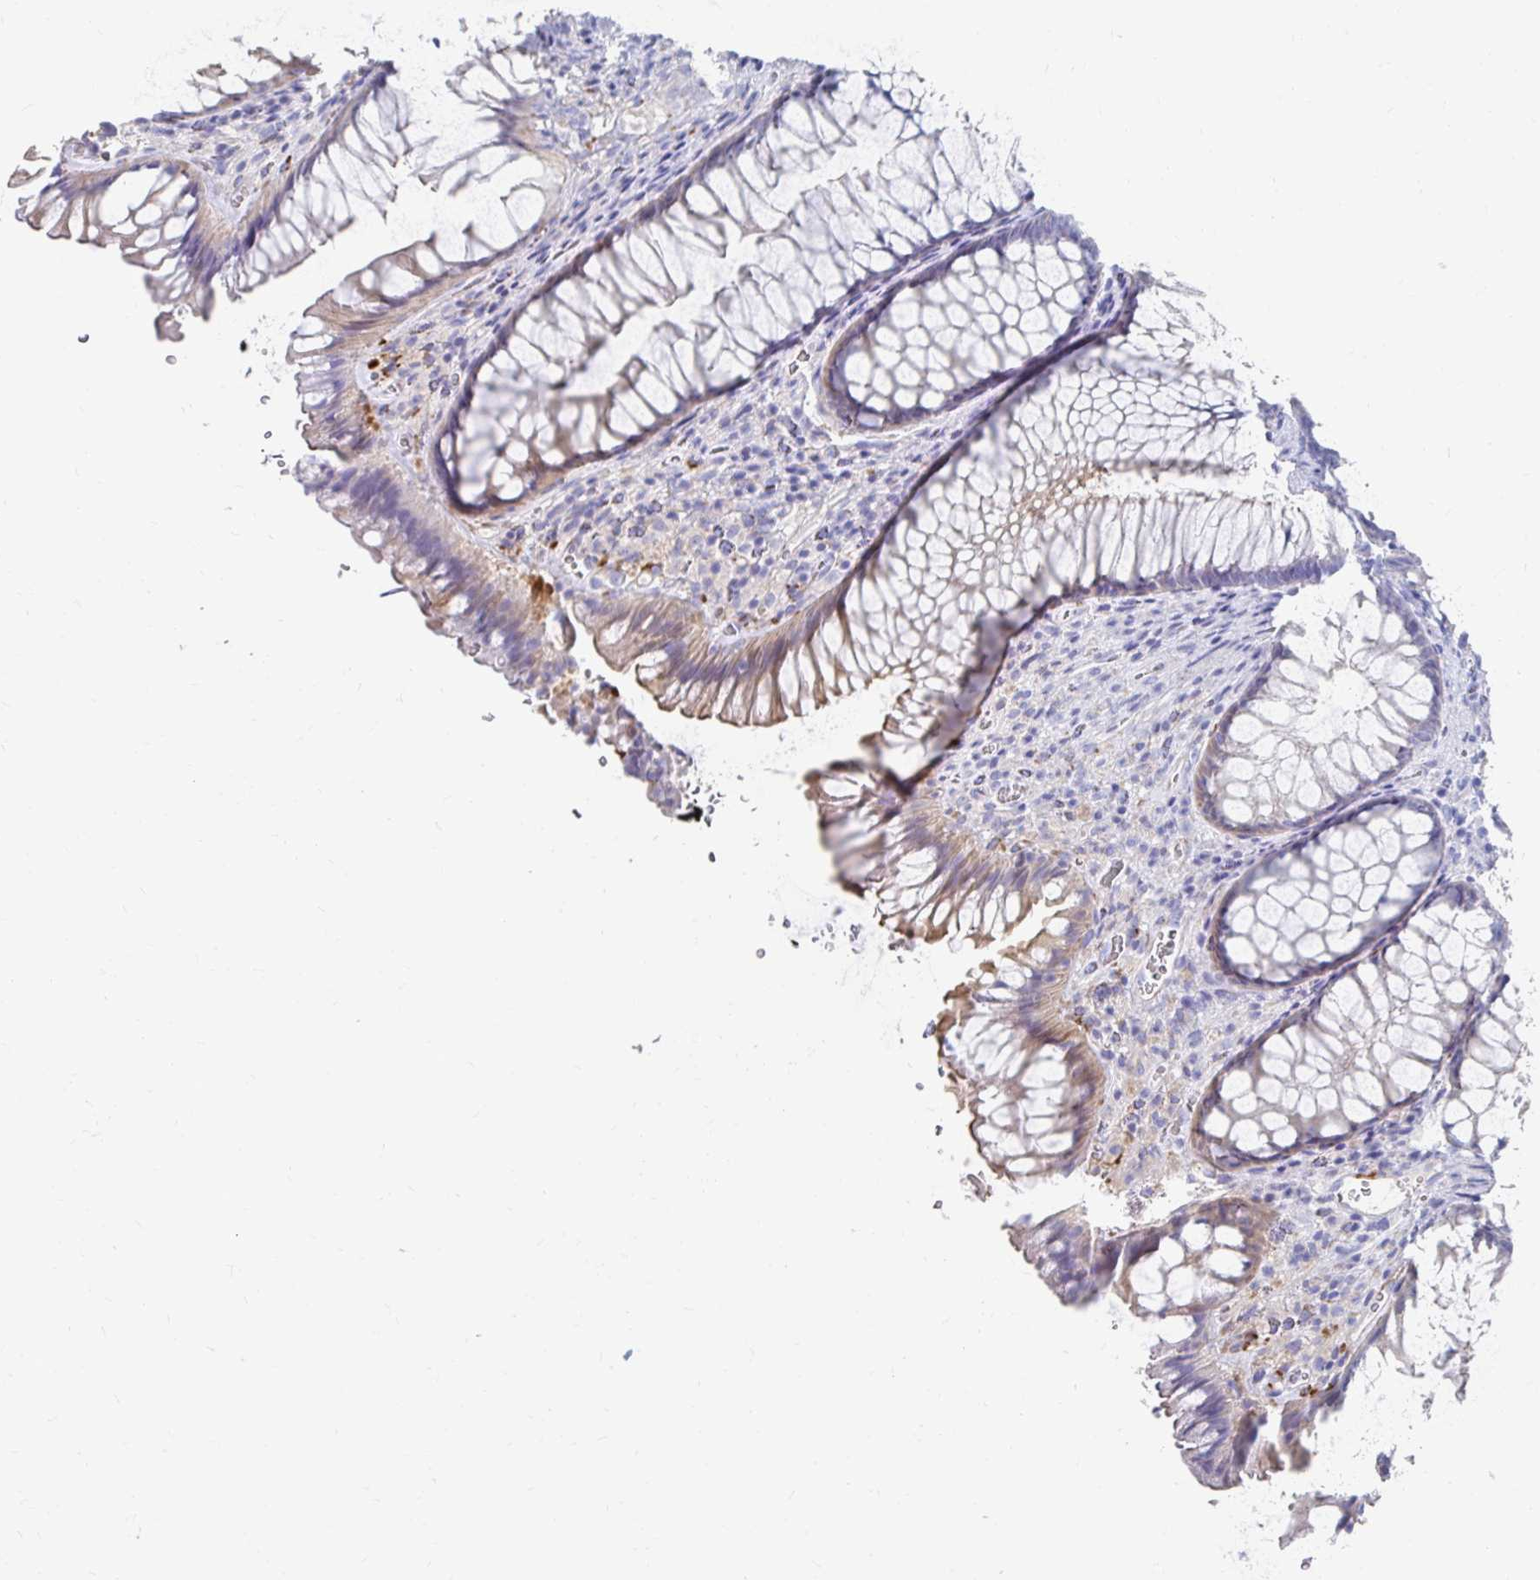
{"staining": {"intensity": "weak", "quantity": "<25%", "location": "cytoplasmic/membranous"}, "tissue": "rectum", "cell_type": "Glandular cells", "image_type": "normal", "snomed": [{"axis": "morphology", "description": "Normal tissue, NOS"}, {"axis": "topography", "description": "Rectum"}], "caption": "A high-resolution image shows IHC staining of unremarkable rectum, which displays no significant staining in glandular cells.", "gene": "LAMC3", "patient": {"sex": "male", "age": 53}}